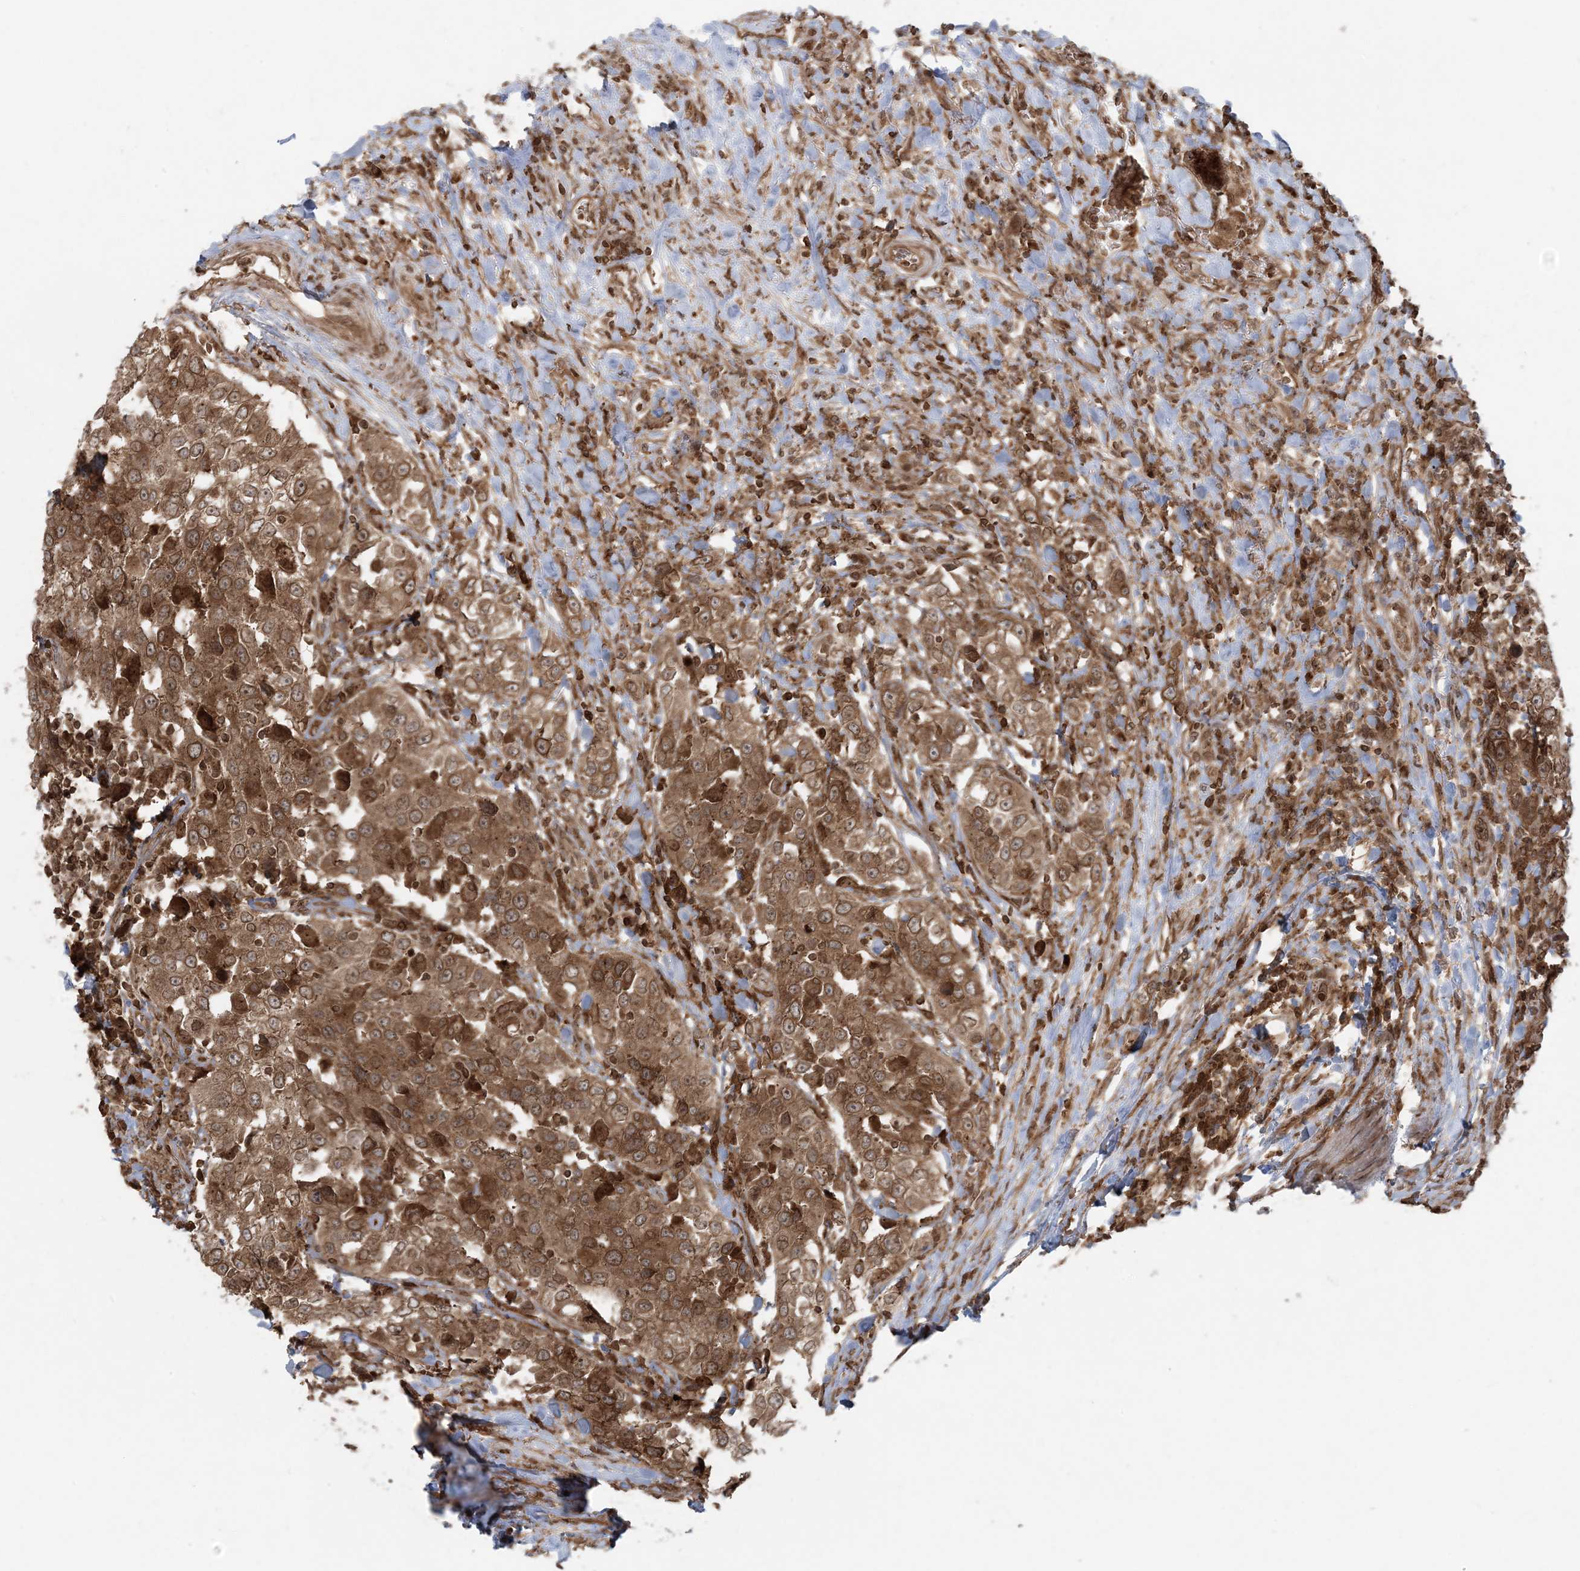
{"staining": {"intensity": "moderate", "quantity": ">75%", "location": "cytoplasmic/membranous"}, "tissue": "urothelial cancer", "cell_type": "Tumor cells", "image_type": "cancer", "snomed": [{"axis": "morphology", "description": "Urothelial carcinoma, High grade"}, {"axis": "topography", "description": "Urinary bladder"}], "caption": "DAB immunohistochemical staining of human urothelial cancer exhibits moderate cytoplasmic/membranous protein staining in about >75% of tumor cells.", "gene": "DDX19B", "patient": {"sex": "female", "age": 80}}